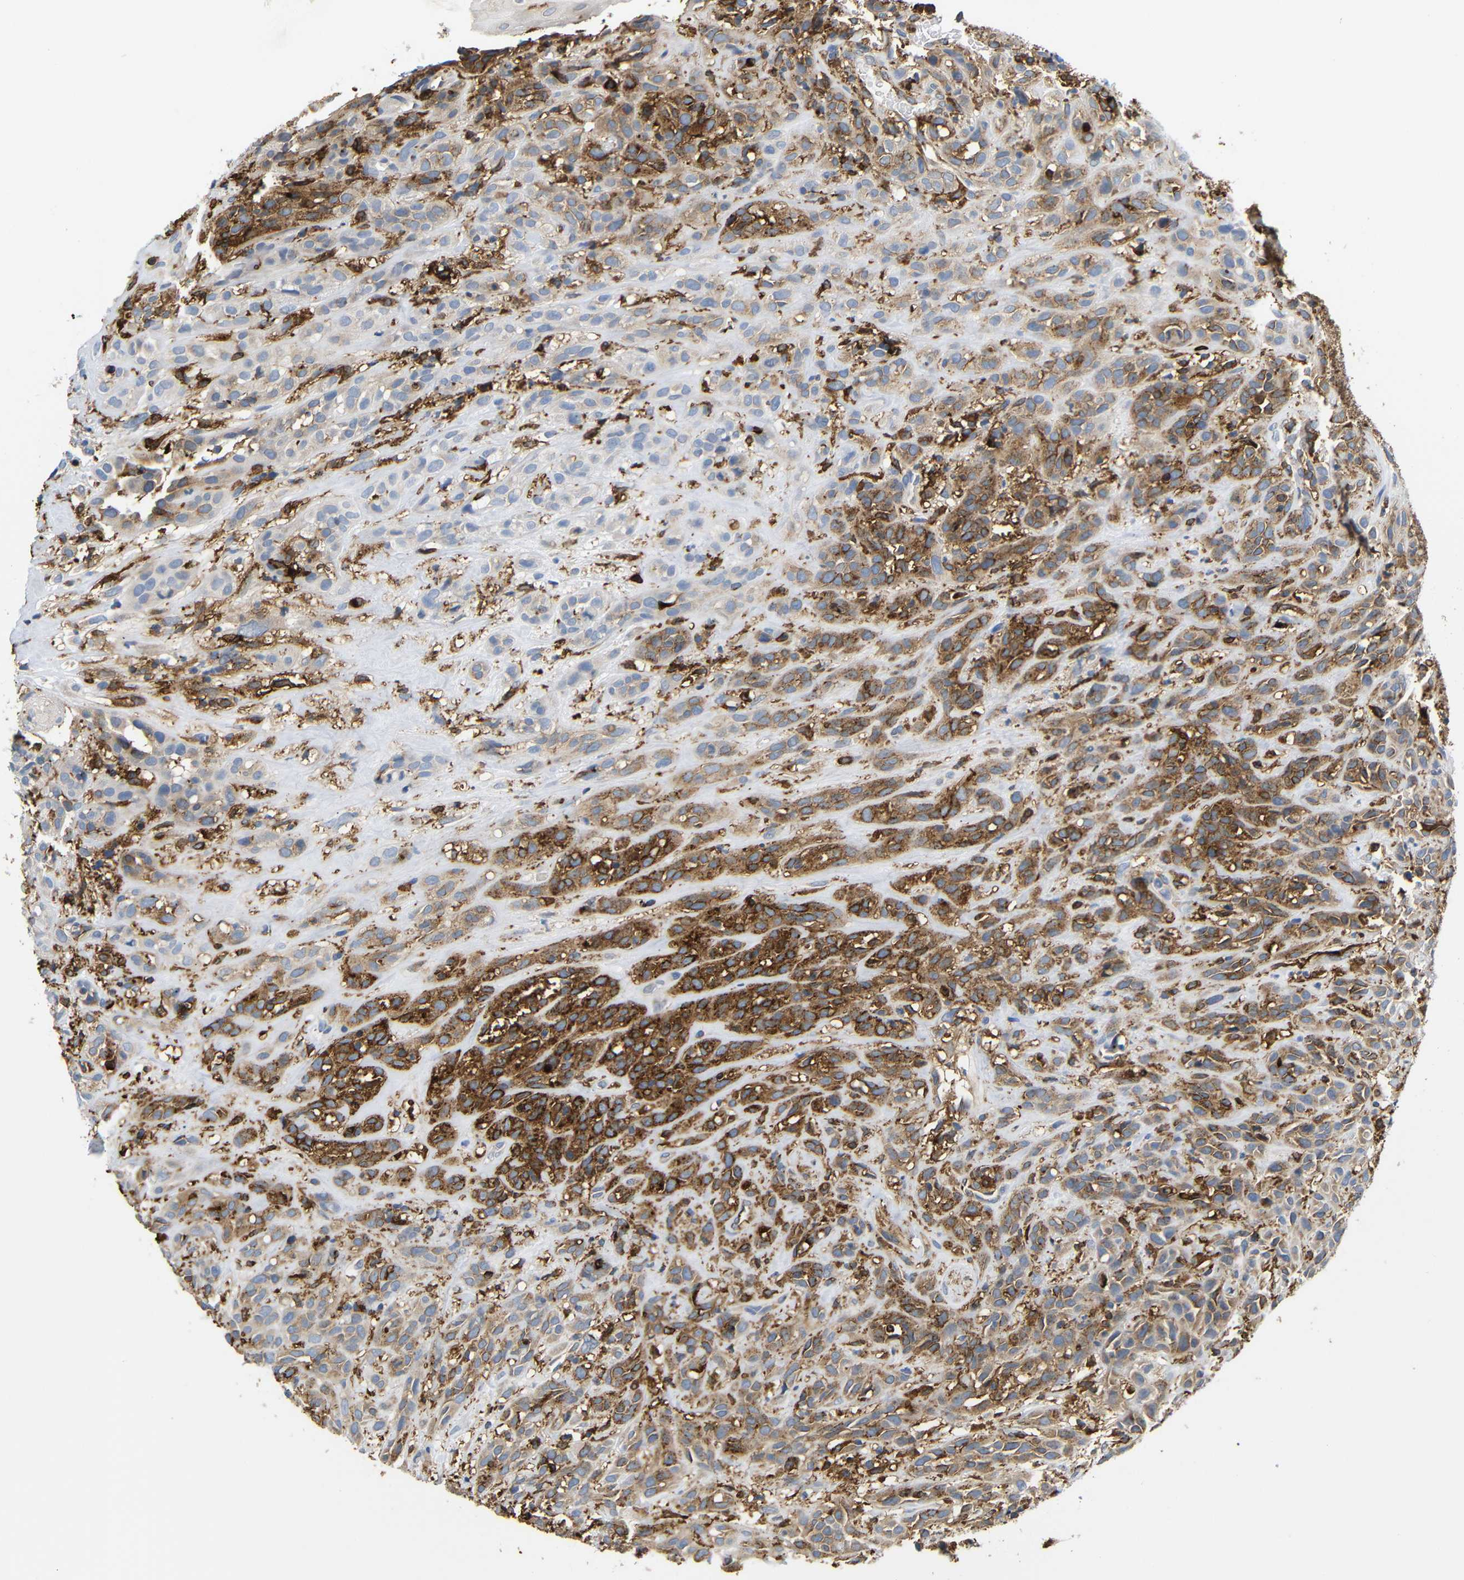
{"staining": {"intensity": "moderate", "quantity": "25%-75%", "location": "cytoplasmic/membranous"}, "tissue": "head and neck cancer", "cell_type": "Tumor cells", "image_type": "cancer", "snomed": [{"axis": "morphology", "description": "Normal tissue, NOS"}, {"axis": "morphology", "description": "Squamous cell carcinoma, NOS"}, {"axis": "topography", "description": "Cartilage tissue"}, {"axis": "topography", "description": "Head-Neck"}], "caption": "Immunohistochemical staining of squamous cell carcinoma (head and neck) exhibits medium levels of moderate cytoplasmic/membranous protein positivity in approximately 25%-75% of tumor cells. The staining was performed using DAB (3,3'-diaminobenzidine) to visualize the protein expression in brown, while the nuclei were stained in blue with hematoxylin (Magnification: 20x).", "gene": "HLA-DQB1", "patient": {"sex": "male", "age": 62}}